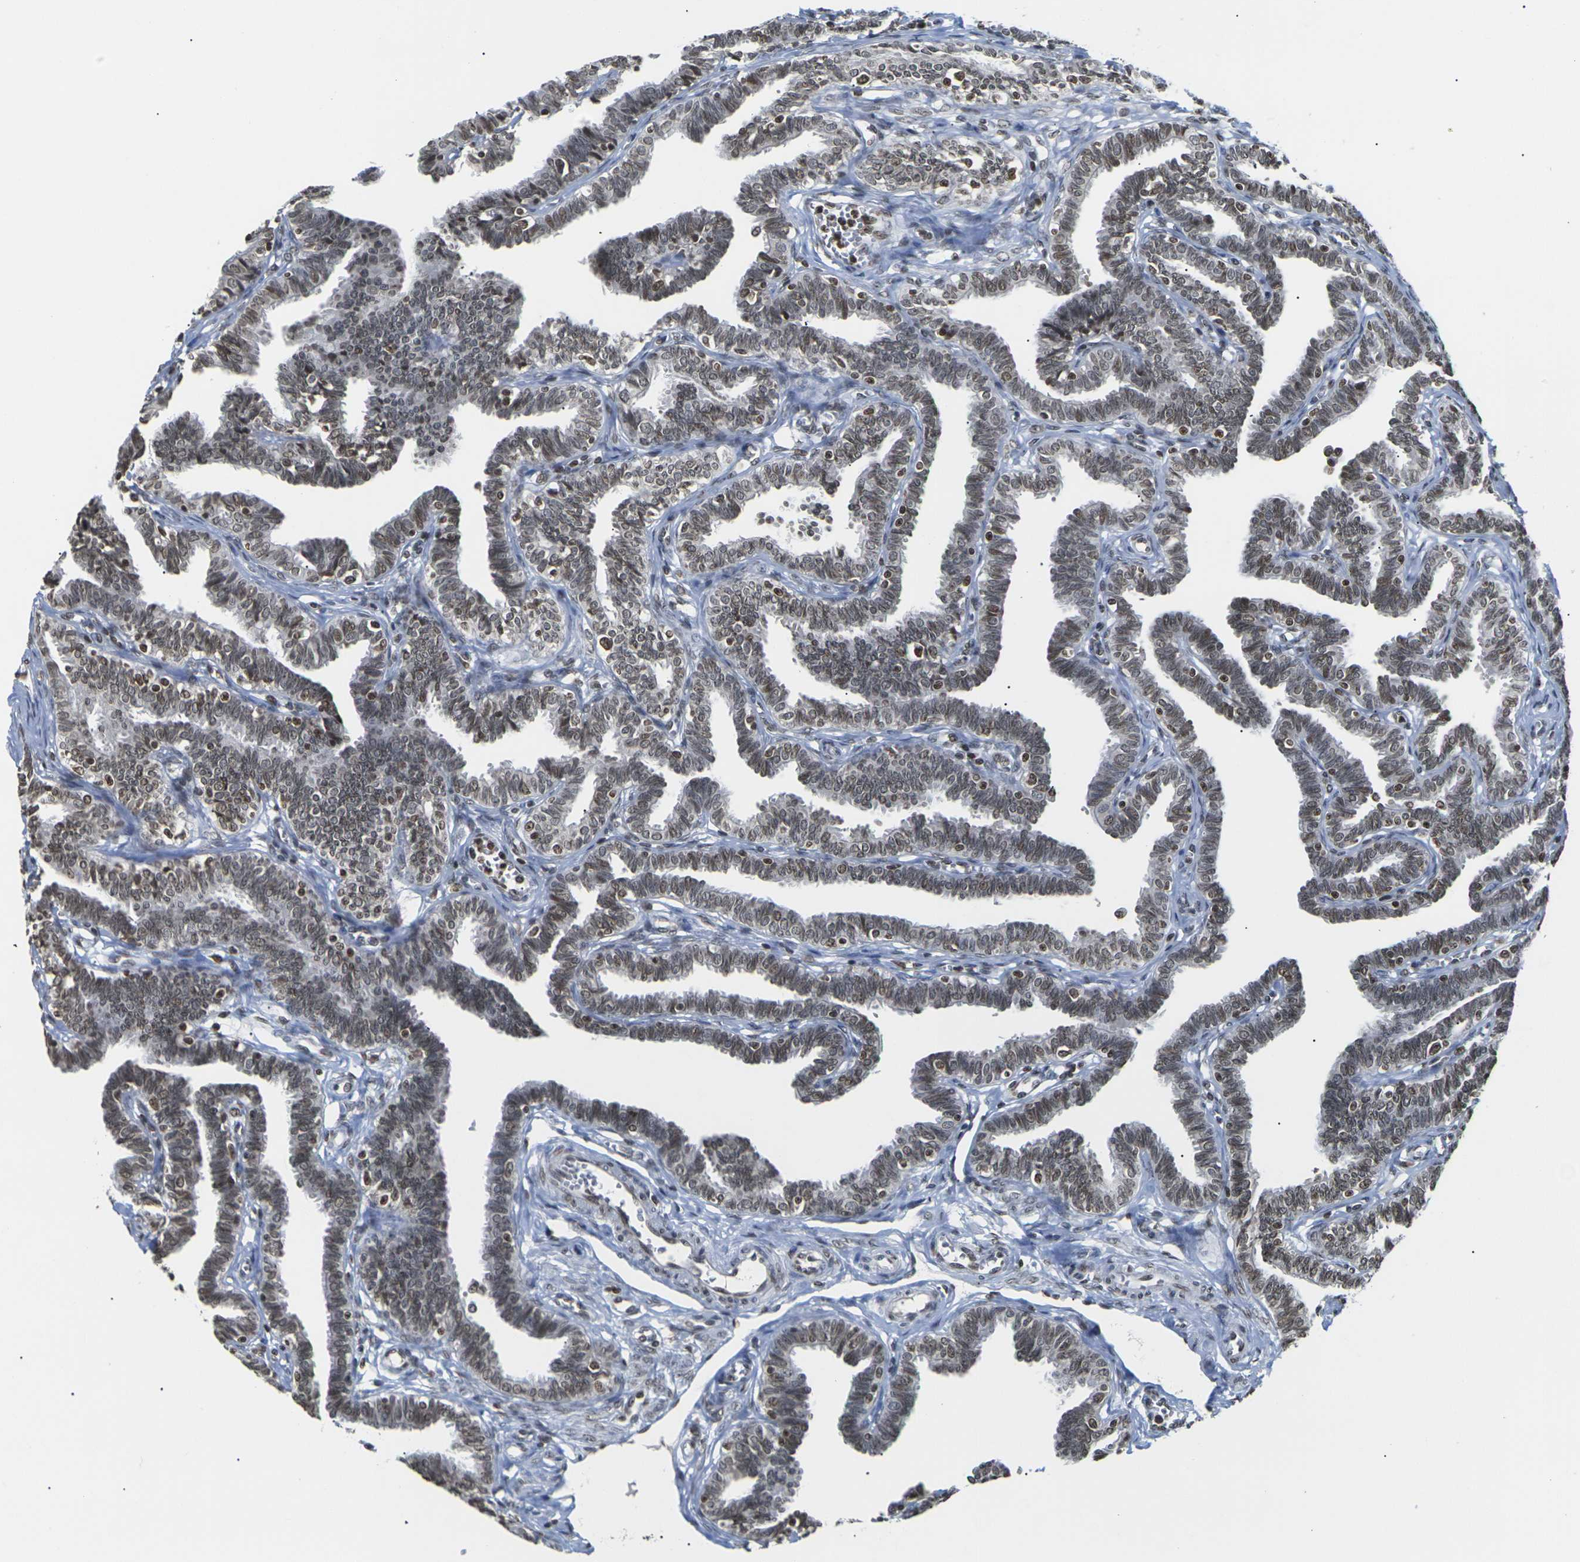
{"staining": {"intensity": "moderate", "quantity": ">75%", "location": "nuclear"}, "tissue": "fallopian tube", "cell_type": "Glandular cells", "image_type": "normal", "snomed": [{"axis": "morphology", "description": "Normal tissue, NOS"}, {"axis": "topography", "description": "Fallopian tube"}, {"axis": "topography", "description": "Ovary"}], "caption": "IHC (DAB) staining of unremarkable fallopian tube reveals moderate nuclear protein staining in approximately >75% of glandular cells.", "gene": "ETV5", "patient": {"sex": "female", "age": 23}}